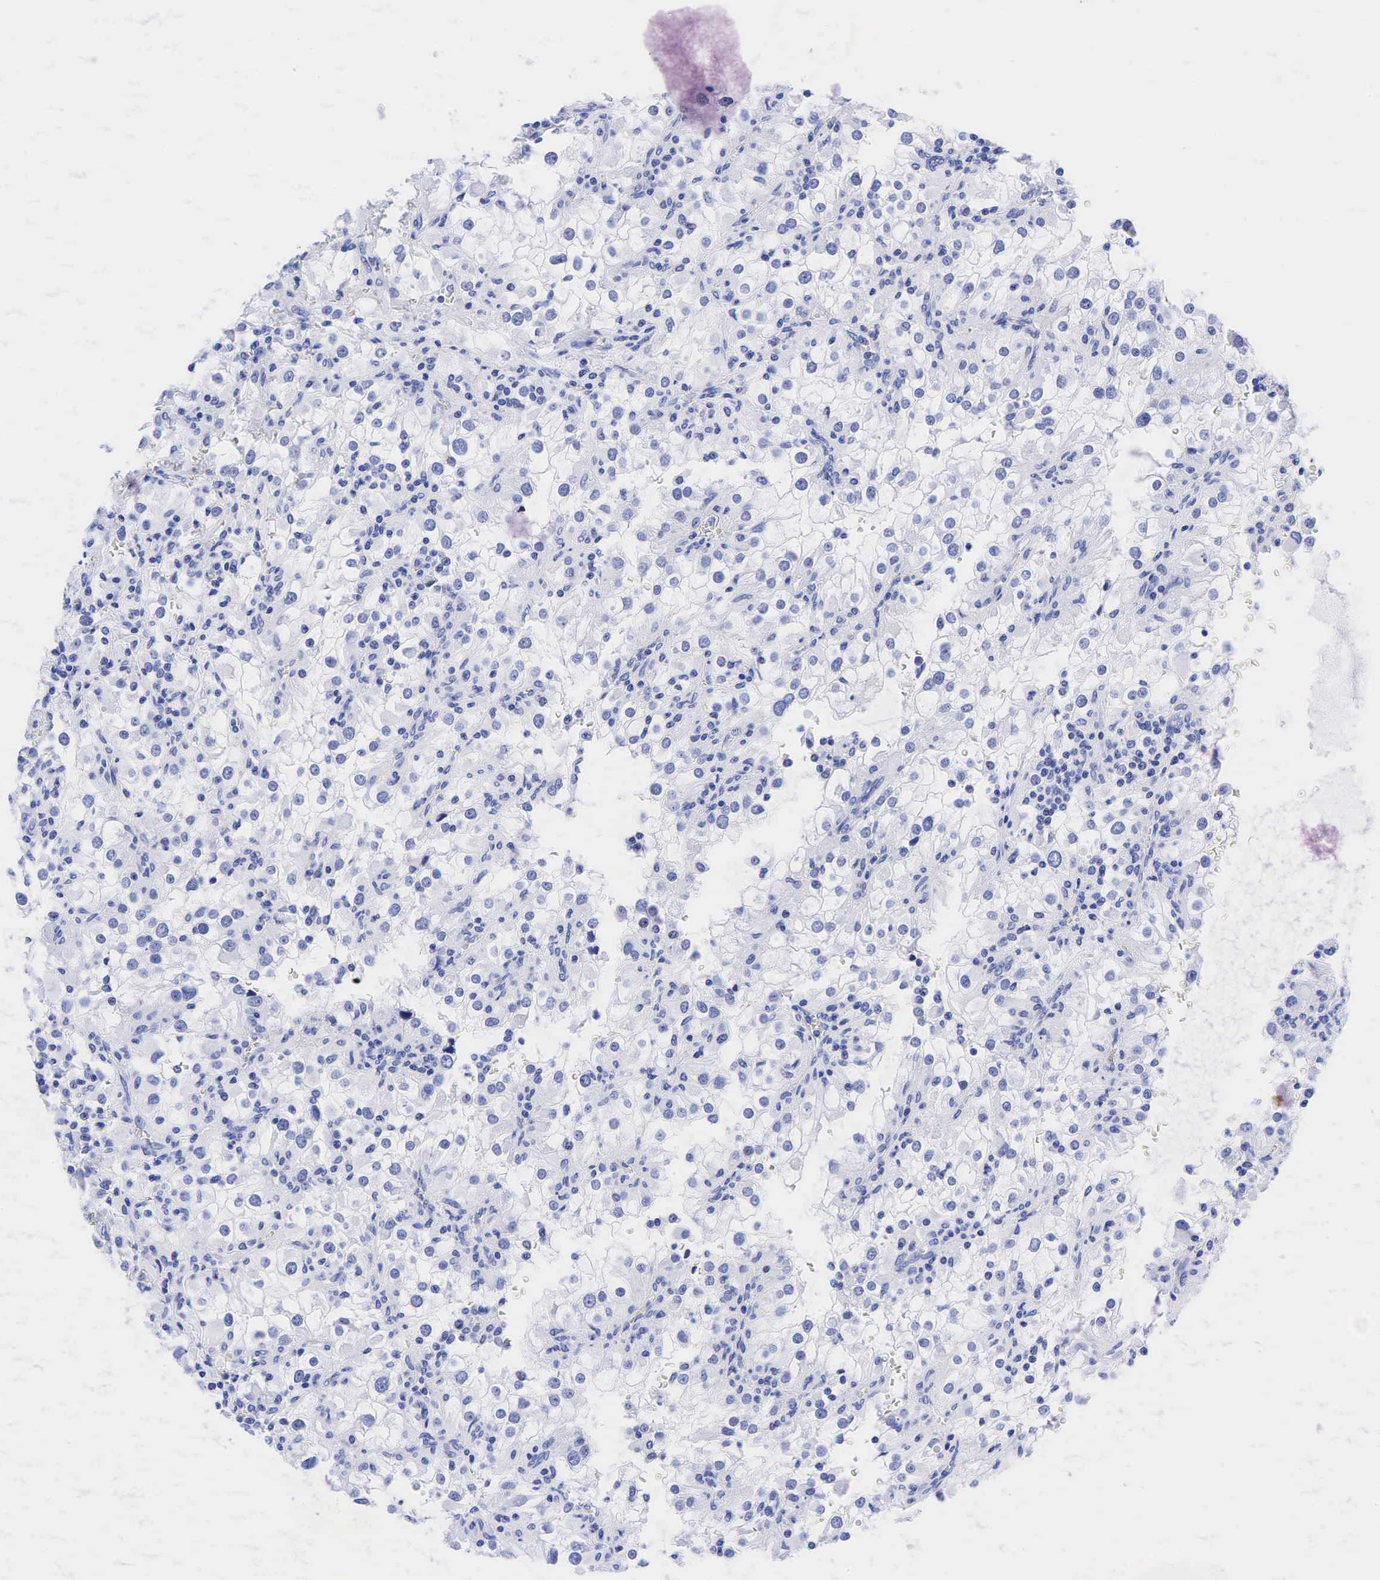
{"staining": {"intensity": "negative", "quantity": "none", "location": "none"}, "tissue": "renal cancer", "cell_type": "Tumor cells", "image_type": "cancer", "snomed": [{"axis": "morphology", "description": "Adenocarcinoma, NOS"}, {"axis": "topography", "description": "Kidney"}], "caption": "Tumor cells show no significant staining in renal cancer. Nuclei are stained in blue.", "gene": "ESR1", "patient": {"sex": "female", "age": 52}}